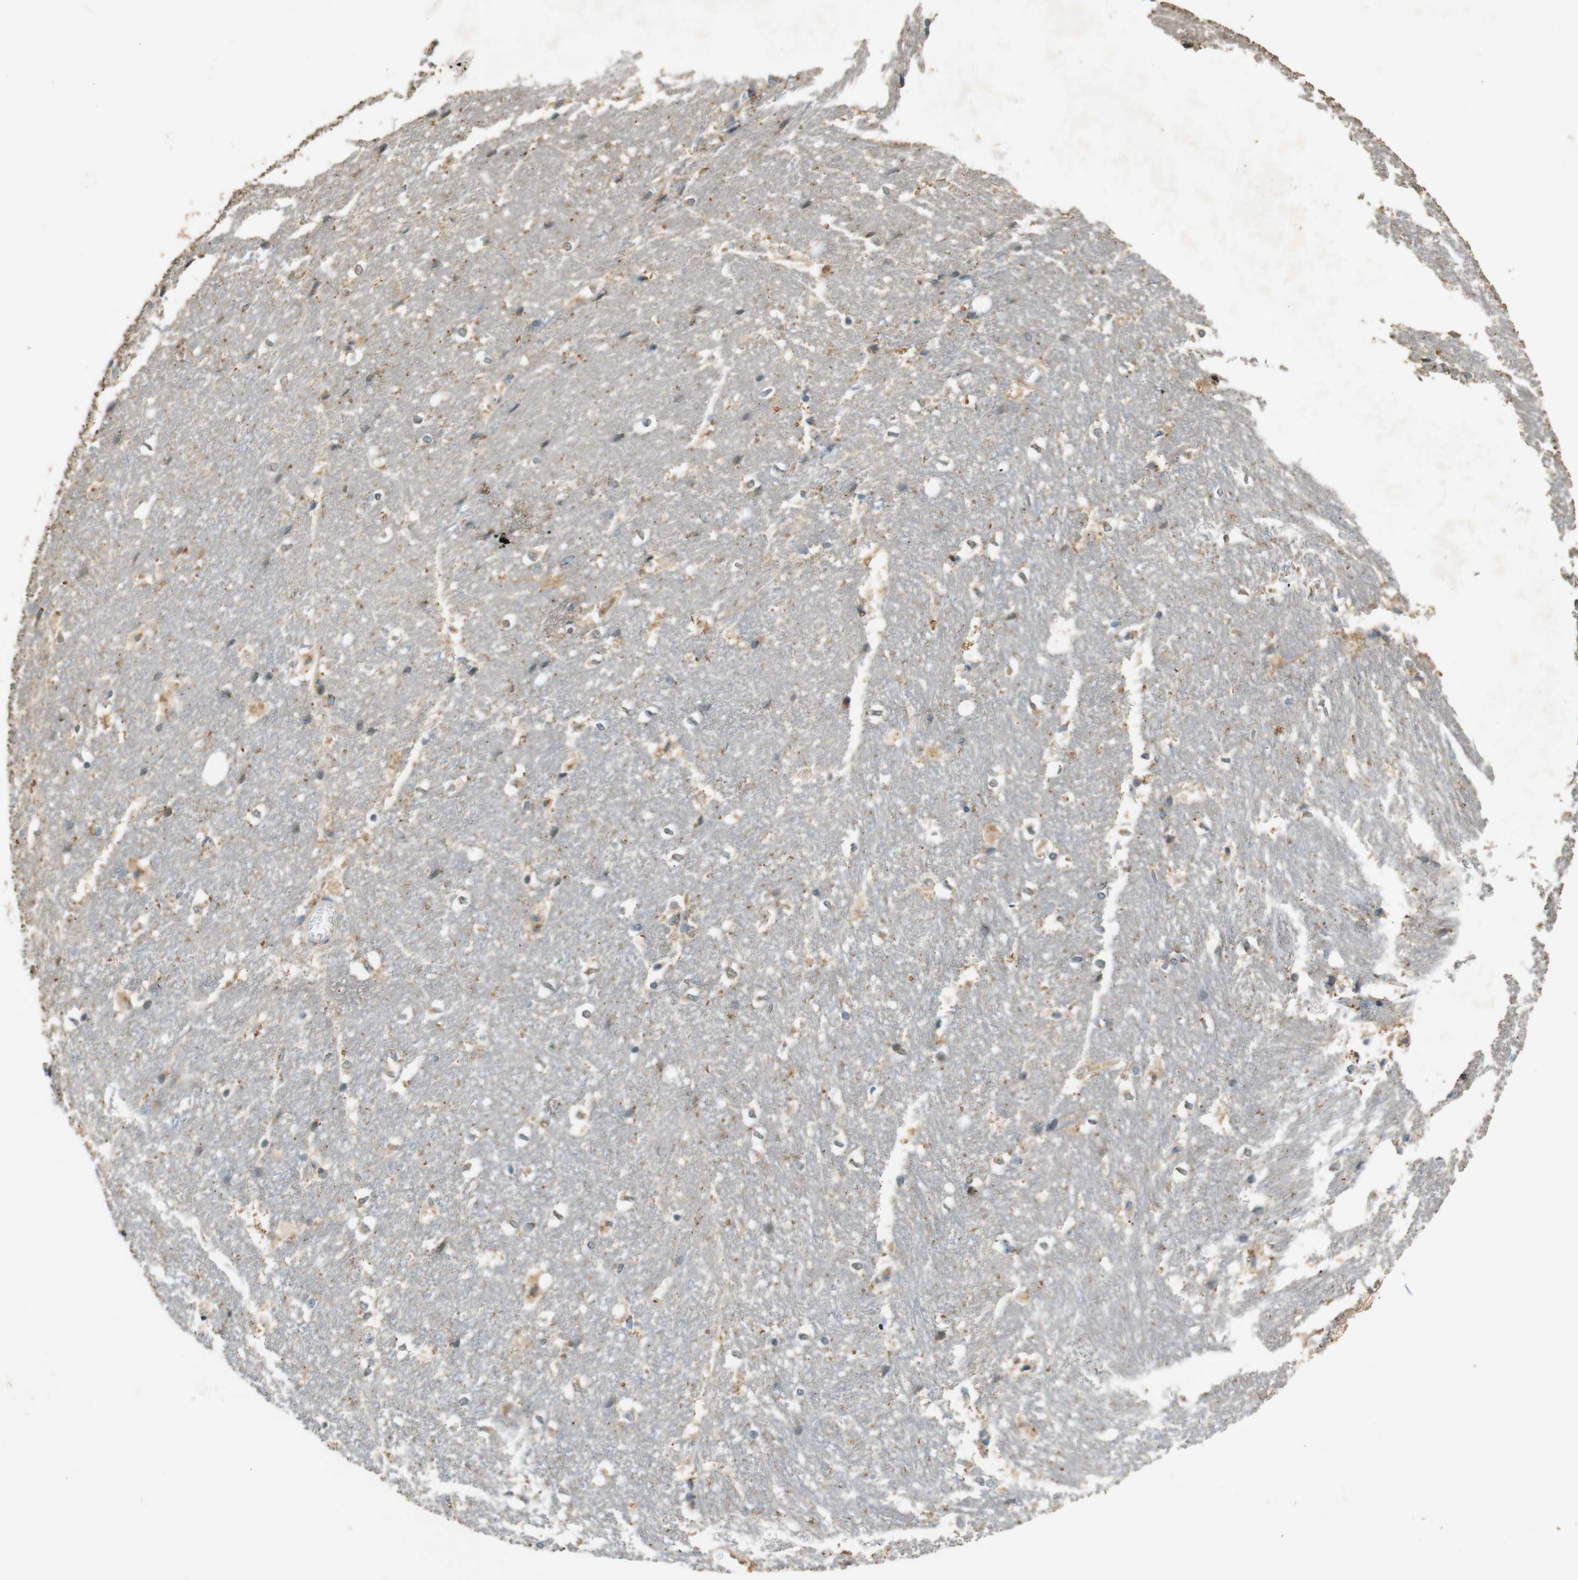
{"staining": {"intensity": "weak", "quantity": "<25%", "location": "cytoplasmic/membranous"}, "tissue": "hippocampus", "cell_type": "Glial cells", "image_type": "normal", "snomed": [{"axis": "morphology", "description": "Normal tissue, NOS"}, {"axis": "topography", "description": "Hippocampus"}], "caption": "Immunohistochemistry photomicrograph of normal human hippocampus stained for a protein (brown), which displays no positivity in glial cells.", "gene": "MAGI2", "patient": {"sex": "female", "age": 19}}